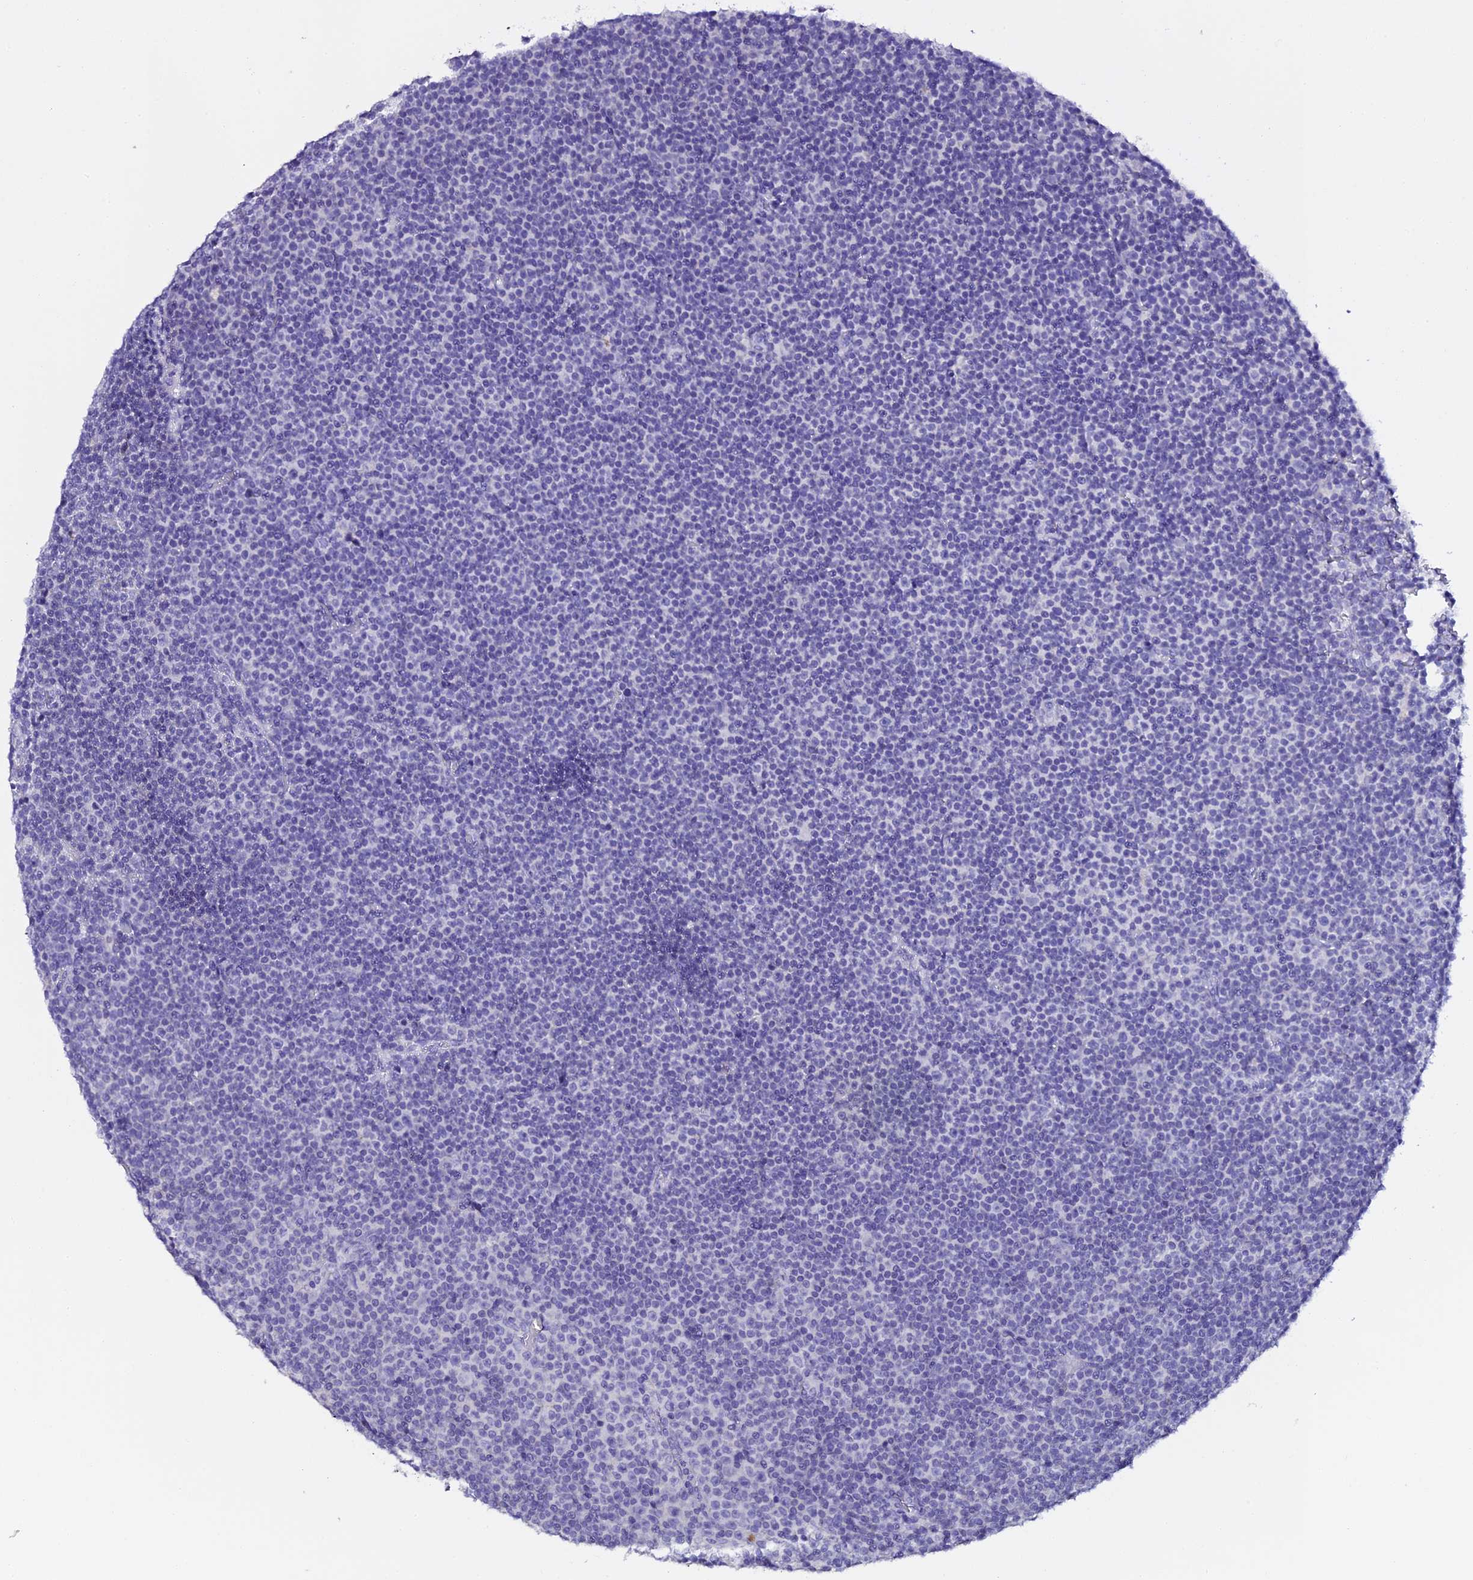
{"staining": {"intensity": "negative", "quantity": "none", "location": "none"}, "tissue": "lymphoma", "cell_type": "Tumor cells", "image_type": "cancer", "snomed": [{"axis": "morphology", "description": "Malignant lymphoma, non-Hodgkin's type, Low grade"}, {"axis": "topography", "description": "Lymph node"}], "caption": "Human lymphoma stained for a protein using immunohistochemistry (IHC) exhibits no expression in tumor cells.", "gene": "C12orf29", "patient": {"sex": "female", "age": 67}}